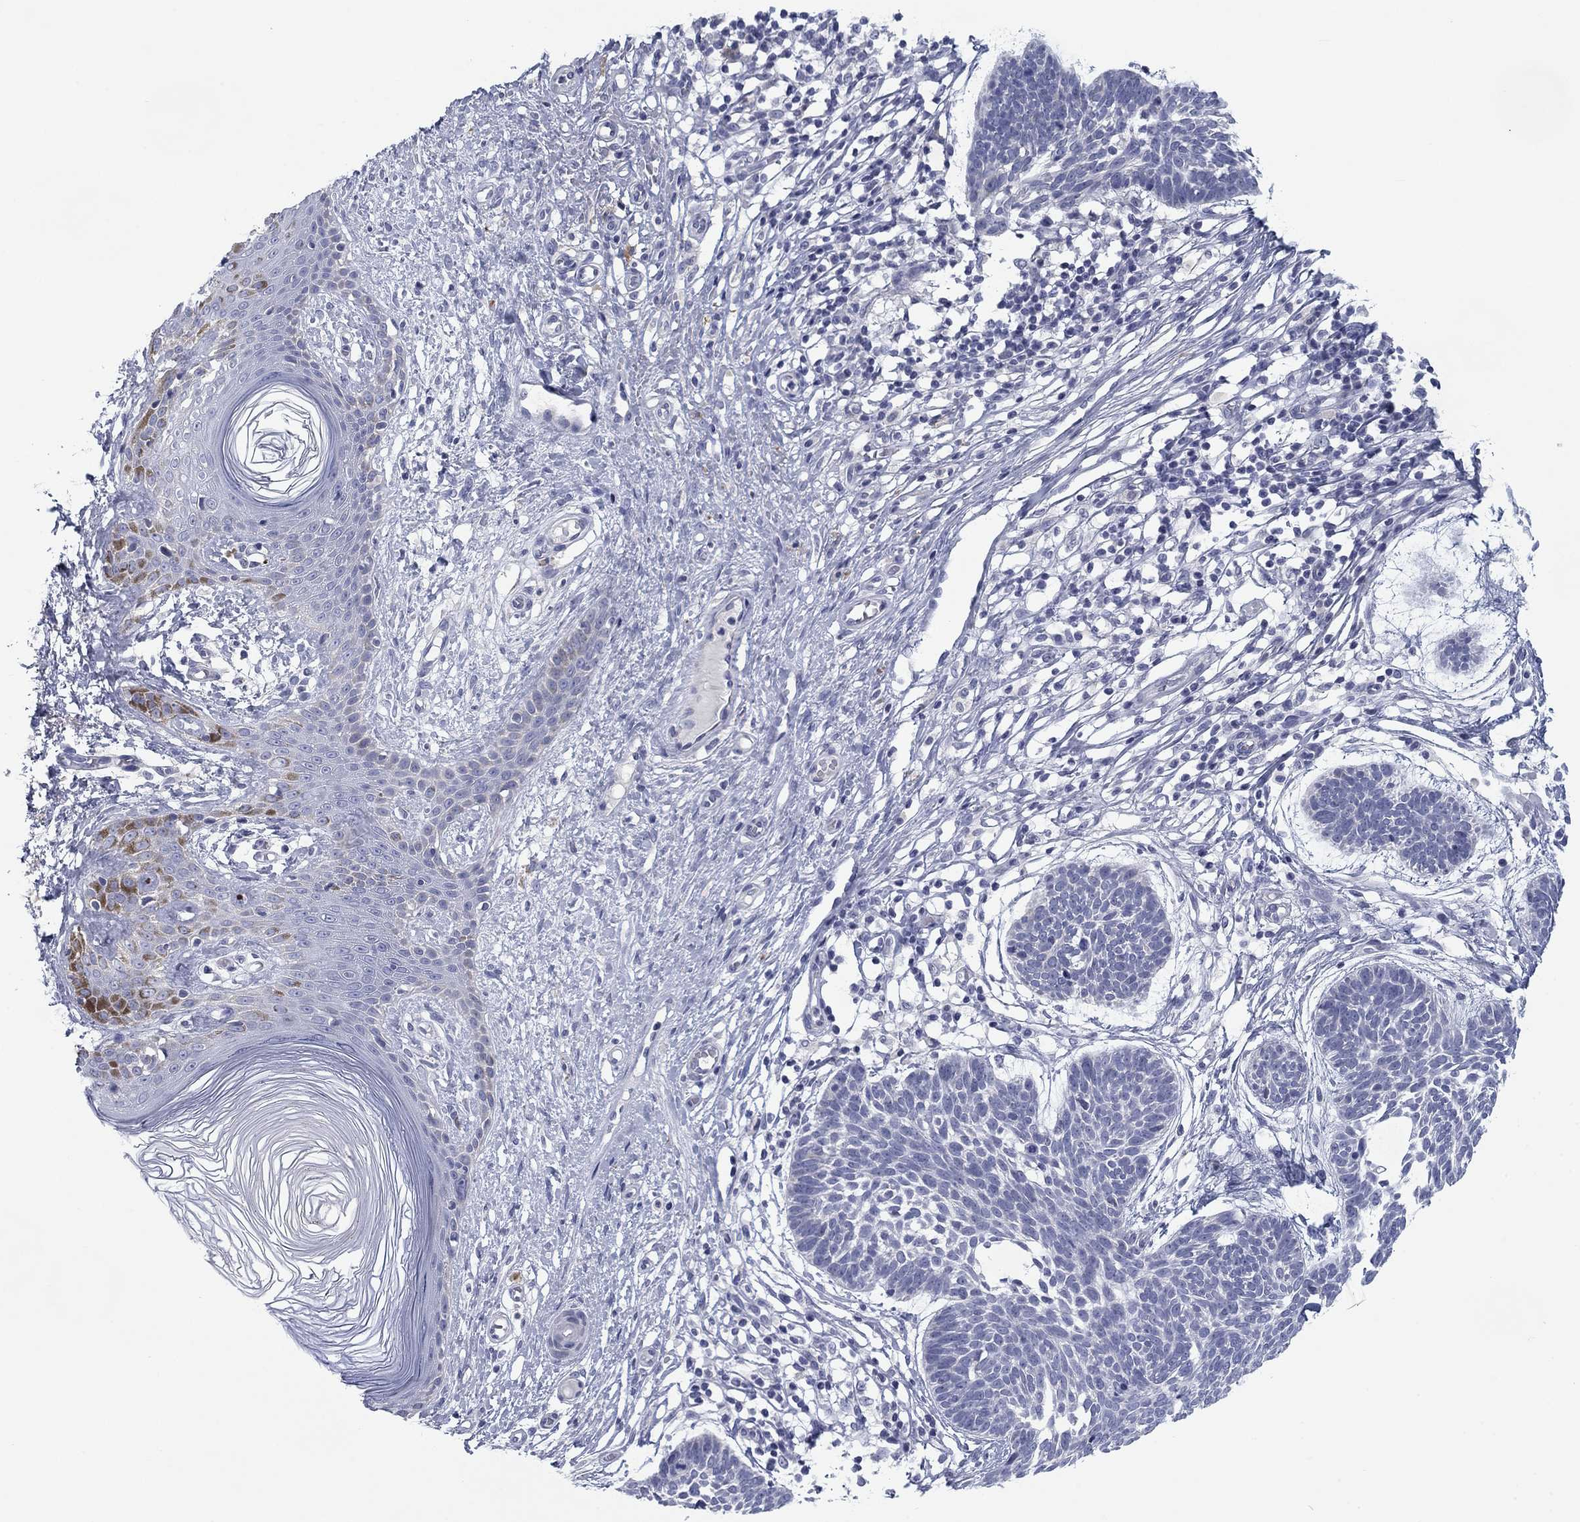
{"staining": {"intensity": "negative", "quantity": "none", "location": "none"}, "tissue": "skin cancer", "cell_type": "Tumor cells", "image_type": "cancer", "snomed": [{"axis": "morphology", "description": "Basal cell carcinoma"}, {"axis": "topography", "description": "Skin"}], "caption": "Immunohistochemistry image of neoplastic tissue: skin cancer stained with DAB shows no significant protein staining in tumor cells.", "gene": "CALB1", "patient": {"sex": "male", "age": 85}}